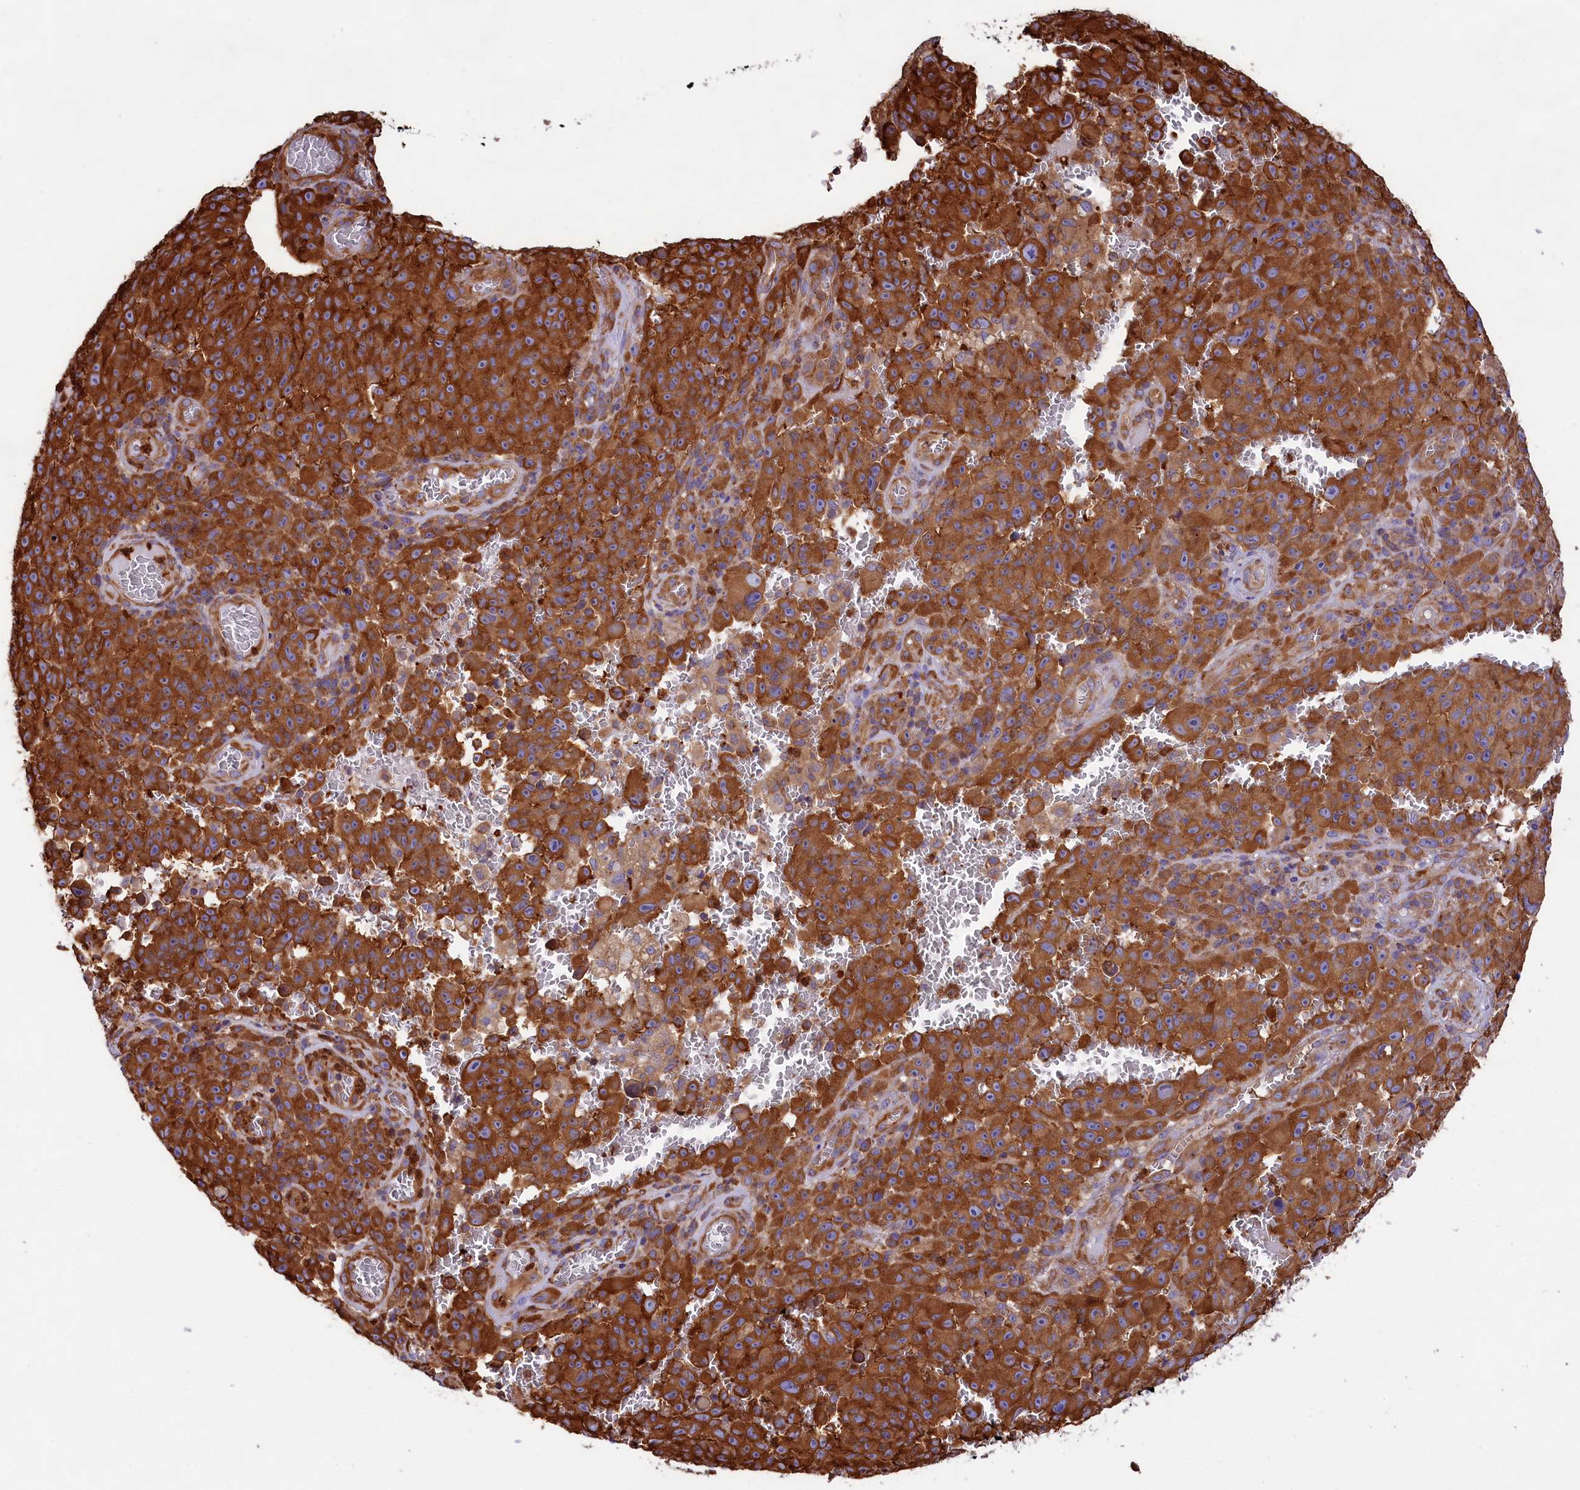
{"staining": {"intensity": "strong", "quantity": ">75%", "location": "cytoplasmic/membranous"}, "tissue": "melanoma", "cell_type": "Tumor cells", "image_type": "cancer", "snomed": [{"axis": "morphology", "description": "Malignant melanoma, NOS"}, {"axis": "topography", "description": "Skin"}], "caption": "Melanoma stained for a protein displays strong cytoplasmic/membranous positivity in tumor cells.", "gene": "GYS1", "patient": {"sex": "female", "age": 82}}